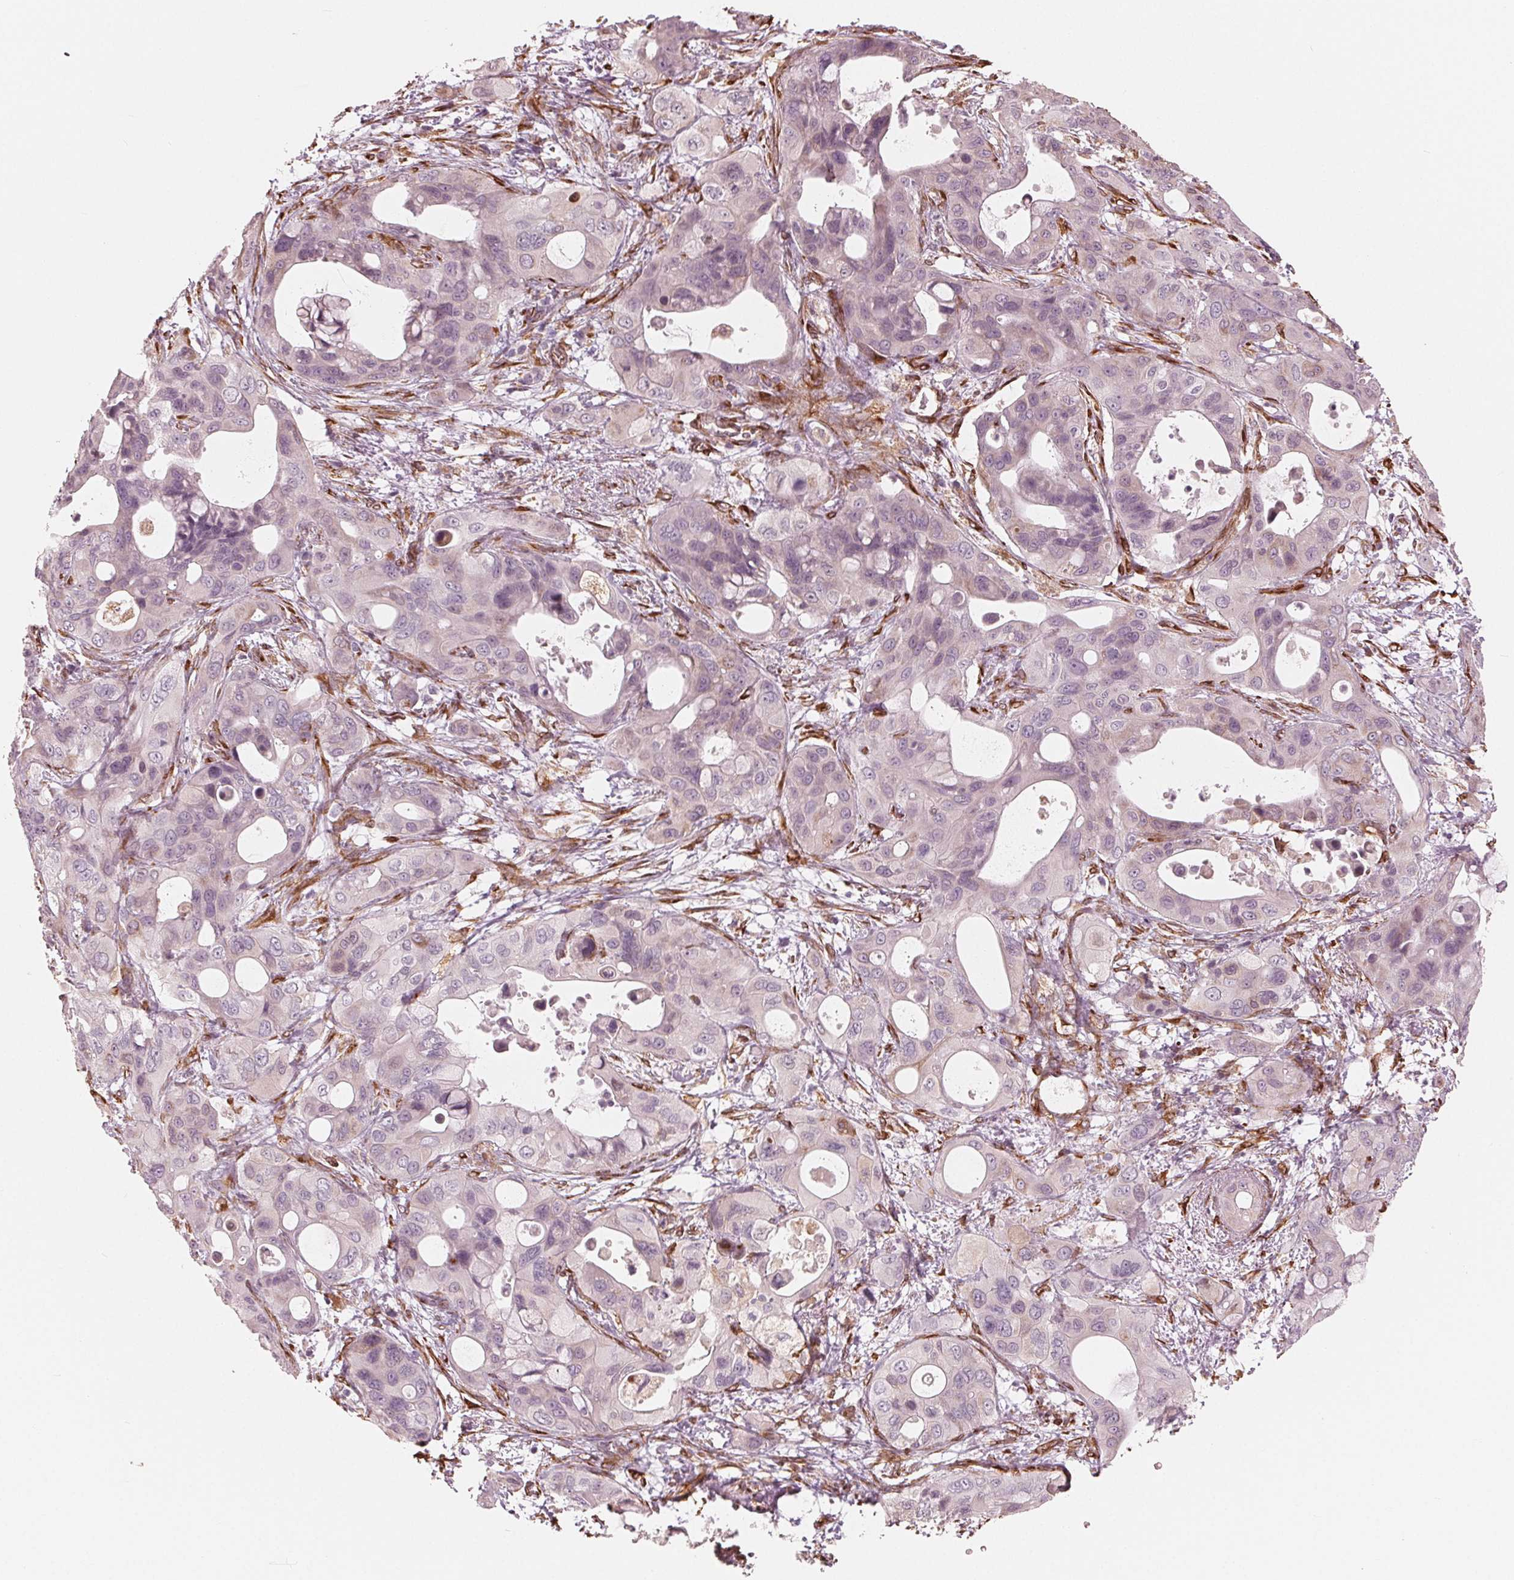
{"staining": {"intensity": "negative", "quantity": "none", "location": "none"}, "tissue": "pancreatic cancer", "cell_type": "Tumor cells", "image_type": "cancer", "snomed": [{"axis": "morphology", "description": "Adenocarcinoma, NOS"}, {"axis": "topography", "description": "Pancreas"}], "caption": "IHC photomicrograph of pancreatic cancer (adenocarcinoma) stained for a protein (brown), which shows no staining in tumor cells.", "gene": "IKBIP", "patient": {"sex": "male", "age": 71}}